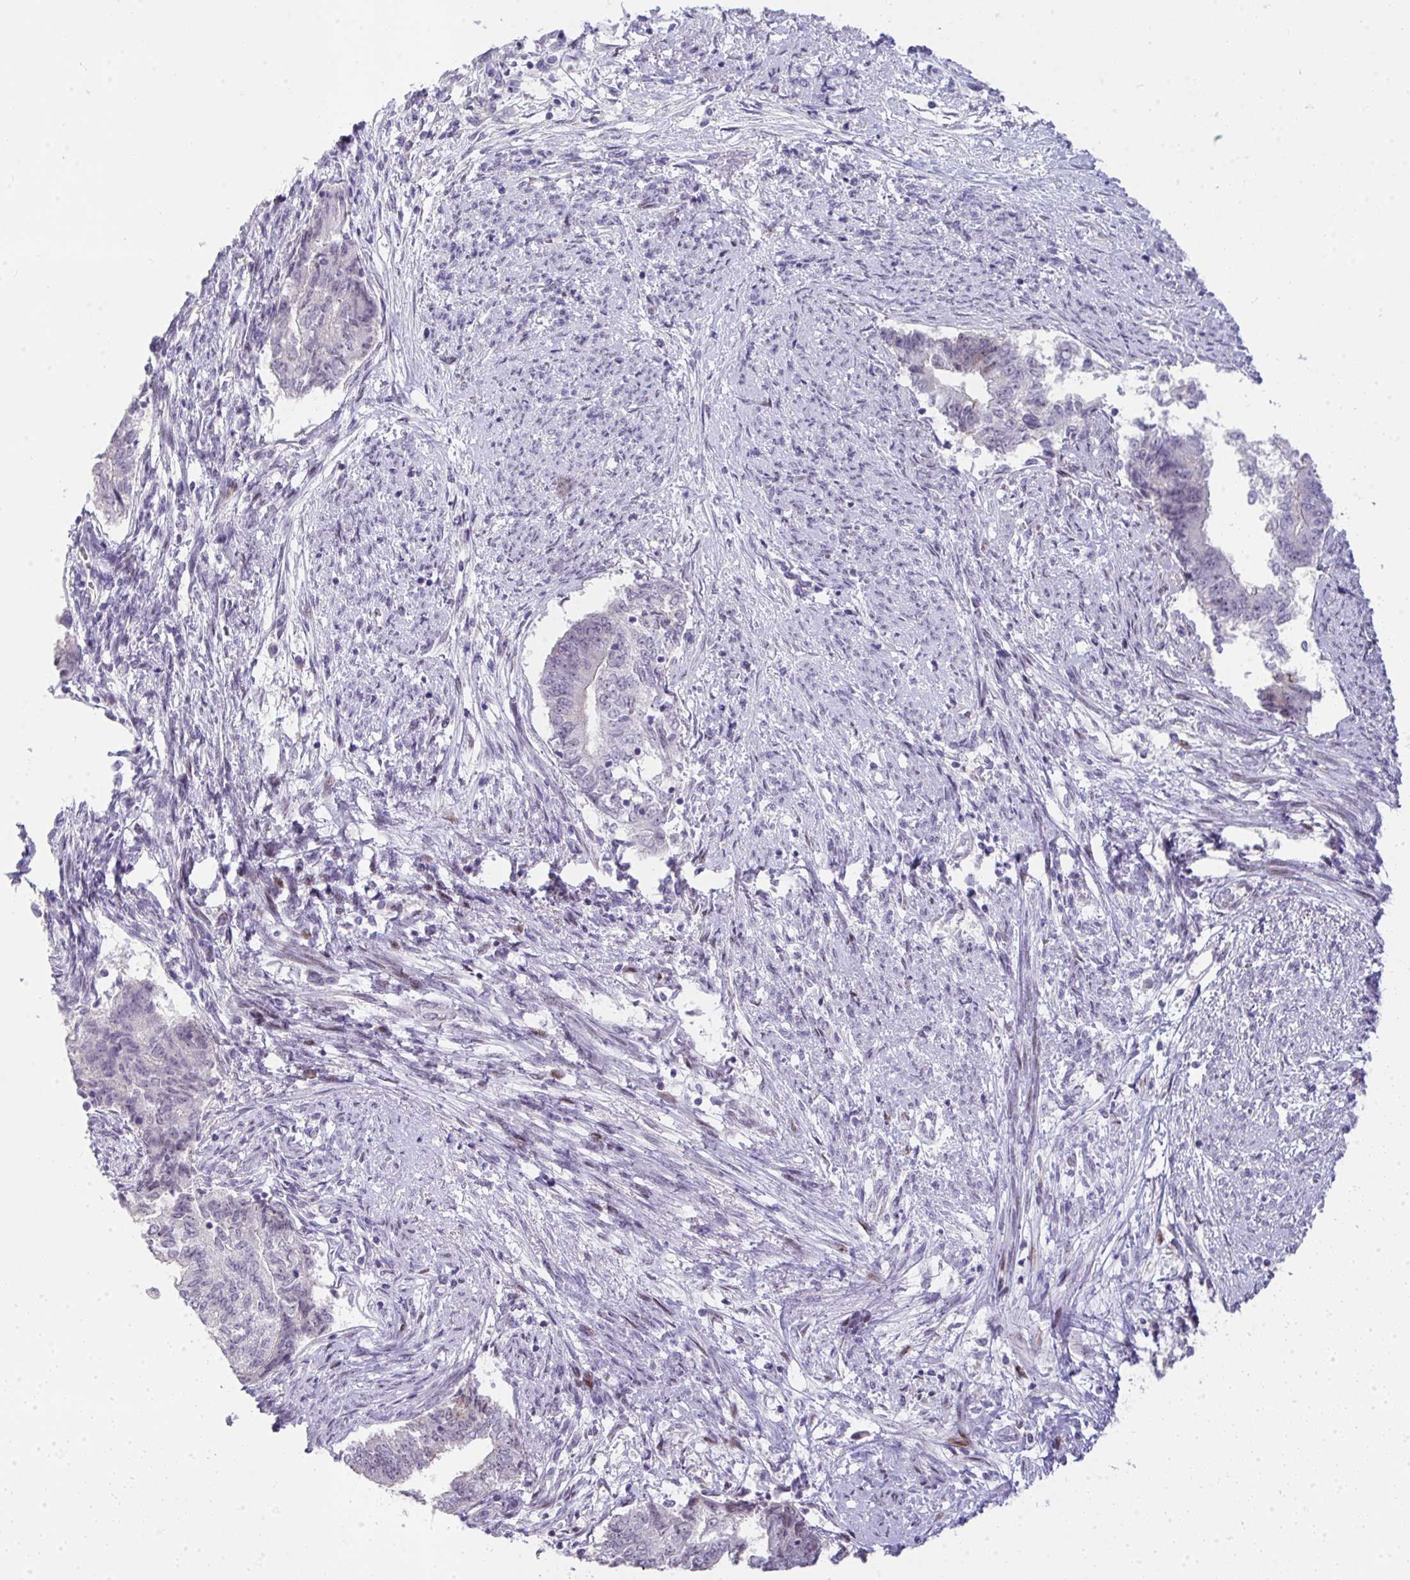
{"staining": {"intensity": "weak", "quantity": "<25%", "location": "cytoplasmic/membranous"}, "tissue": "endometrial cancer", "cell_type": "Tumor cells", "image_type": "cancer", "snomed": [{"axis": "morphology", "description": "Adenocarcinoma, NOS"}, {"axis": "topography", "description": "Endometrium"}], "caption": "DAB (3,3'-diaminobenzidine) immunohistochemical staining of endometrial cancer shows no significant staining in tumor cells. Nuclei are stained in blue.", "gene": "GALNT16", "patient": {"sex": "female", "age": 65}}